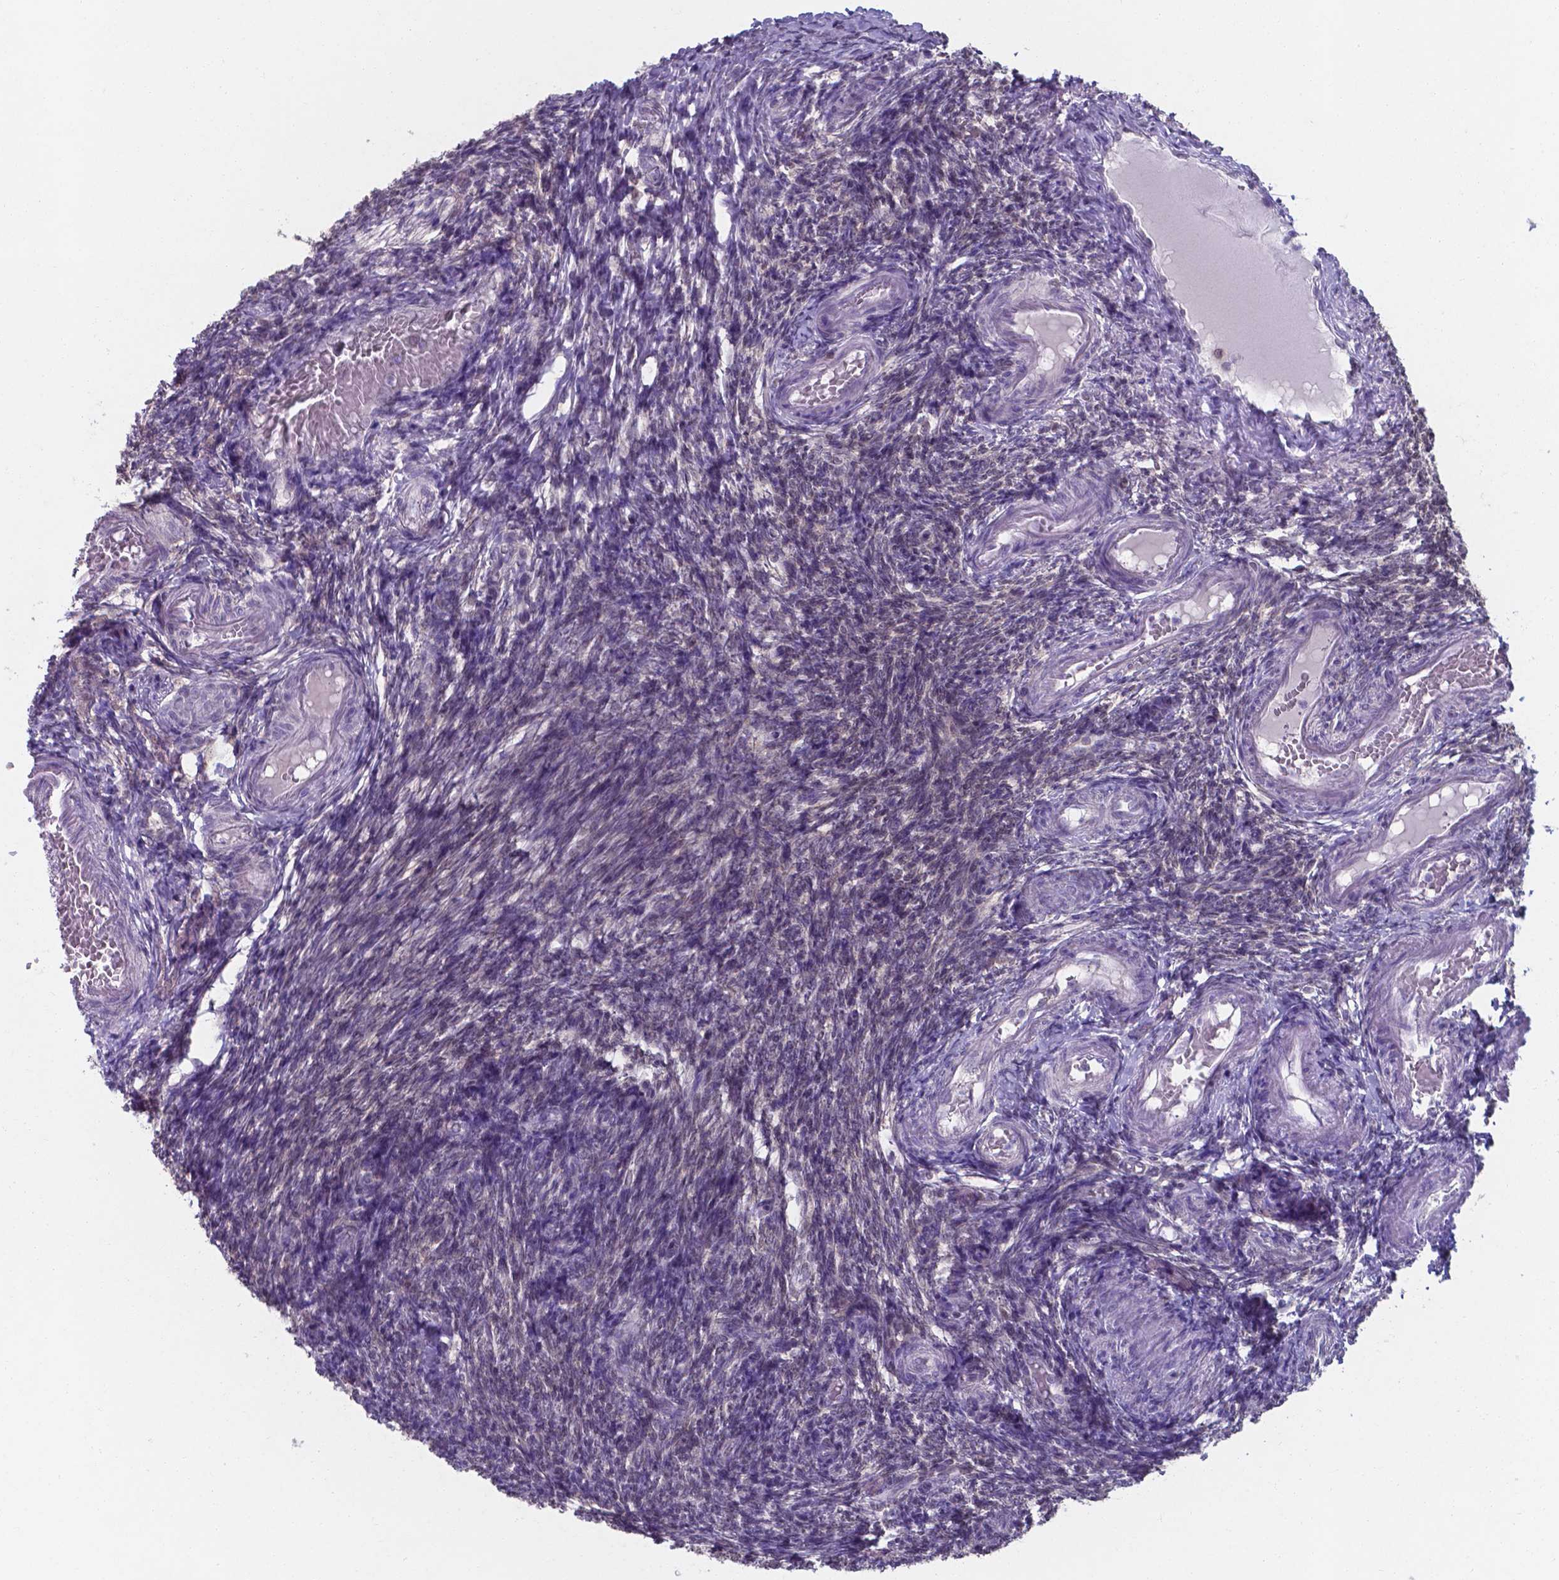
{"staining": {"intensity": "weak", "quantity": "<25%", "location": "nuclear"}, "tissue": "ovary", "cell_type": "Ovarian stroma cells", "image_type": "normal", "snomed": [{"axis": "morphology", "description": "Normal tissue, NOS"}, {"axis": "topography", "description": "Ovary"}], "caption": "The image reveals no significant staining in ovarian stroma cells of ovary.", "gene": "UBE2E2", "patient": {"sex": "female", "age": 39}}